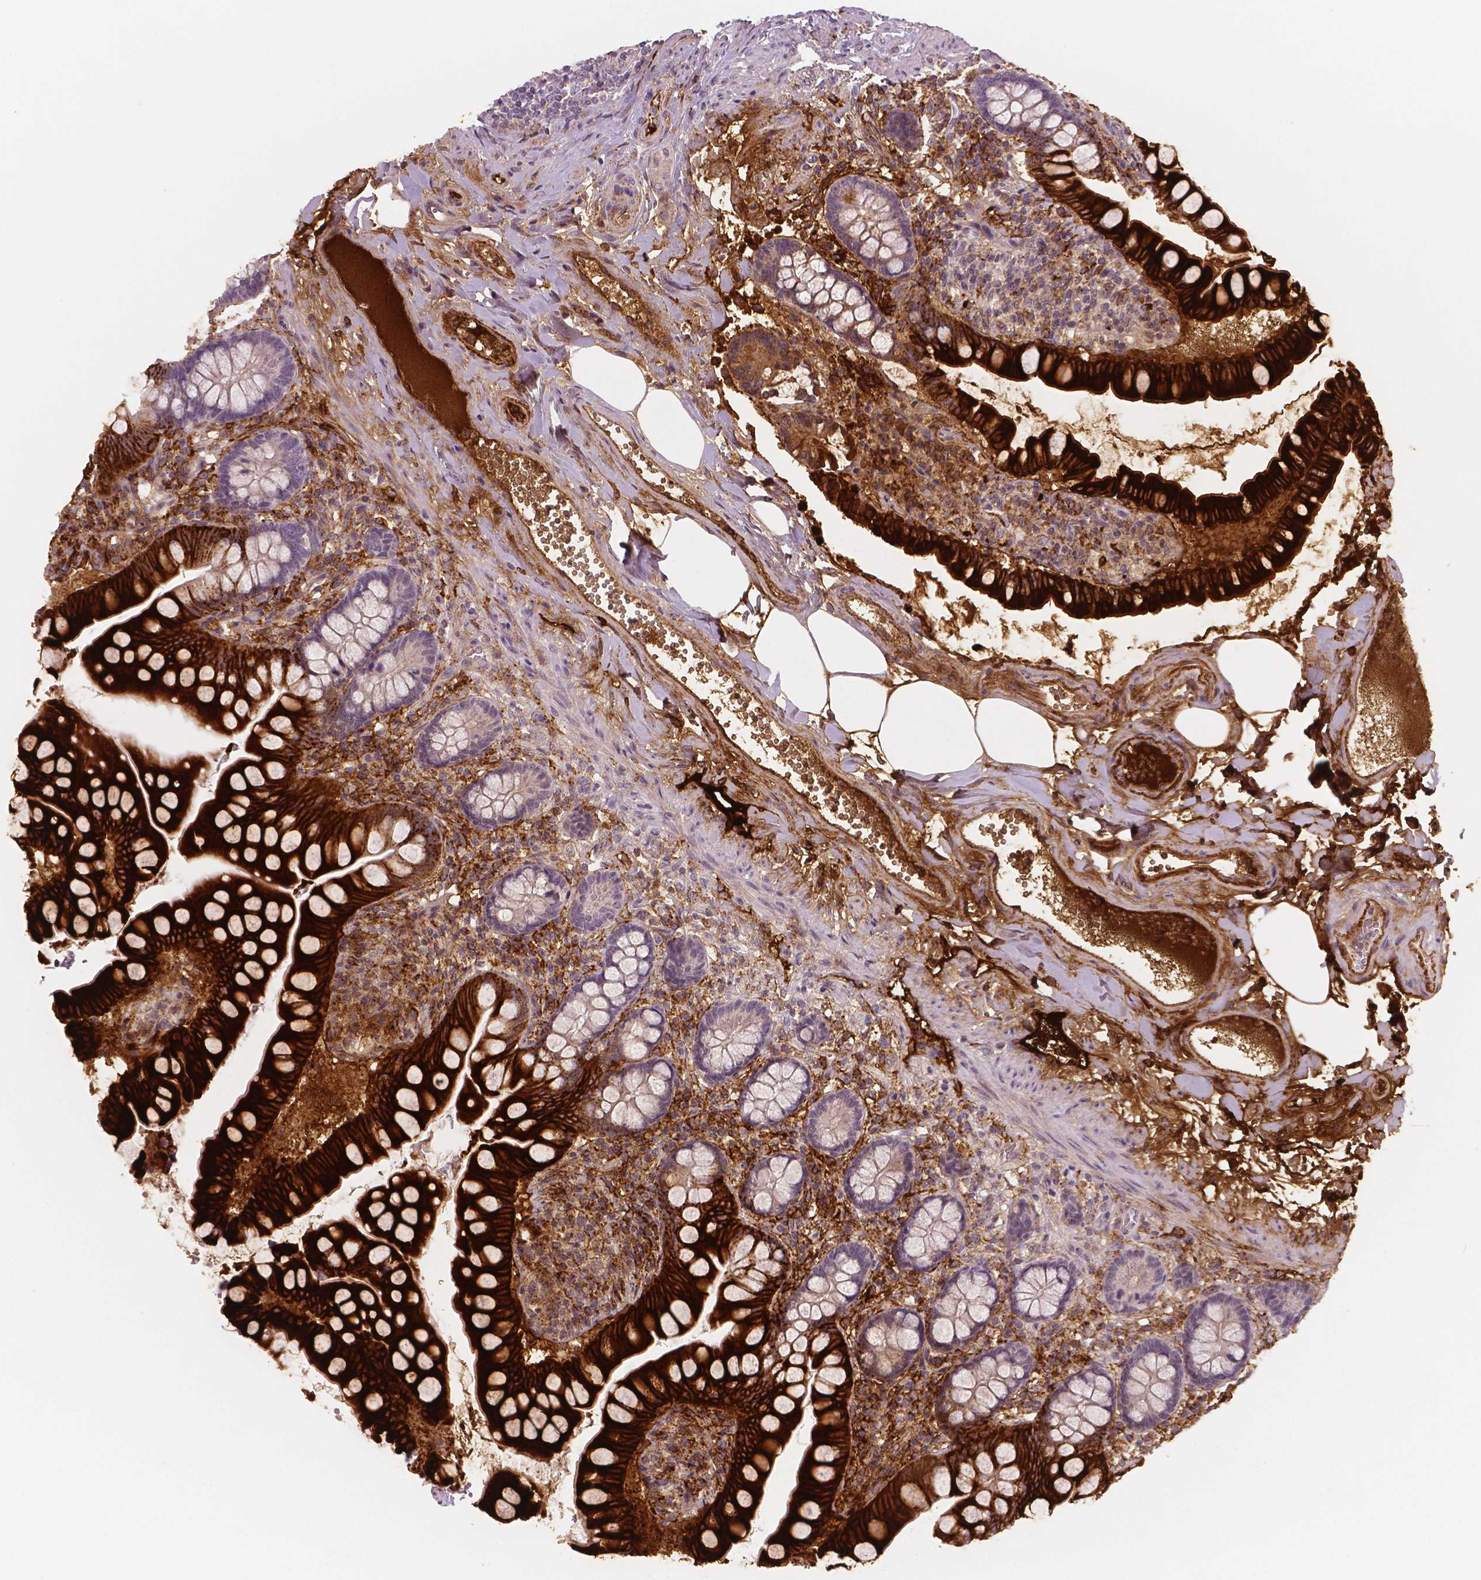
{"staining": {"intensity": "strong", "quantity": "25%-75%", "location": "cytoplasmic/membranous"}, "tissue": "small intestine", "cell_type": "Glandular cells", "image_type": "normal", "snomed": [{"axis": "morphology", "description": "Normal tissue, NOS"}, {"axis": "topography", "description": "Small intestine"}], "caption": "DAB (3,3'-diaminobenzidine) immunohistochemical staining of normal small intestine reveals strong cytoplasmic/membranous protein expression in about 25%-75% of glandular cells. The protein of interest is stained brown, and the nuclei are stained in blue (DAB IHC with brightfield microscopy, high magnification).", "gene": "APOA4", "patient": {"sex": "female", "age": 56}}